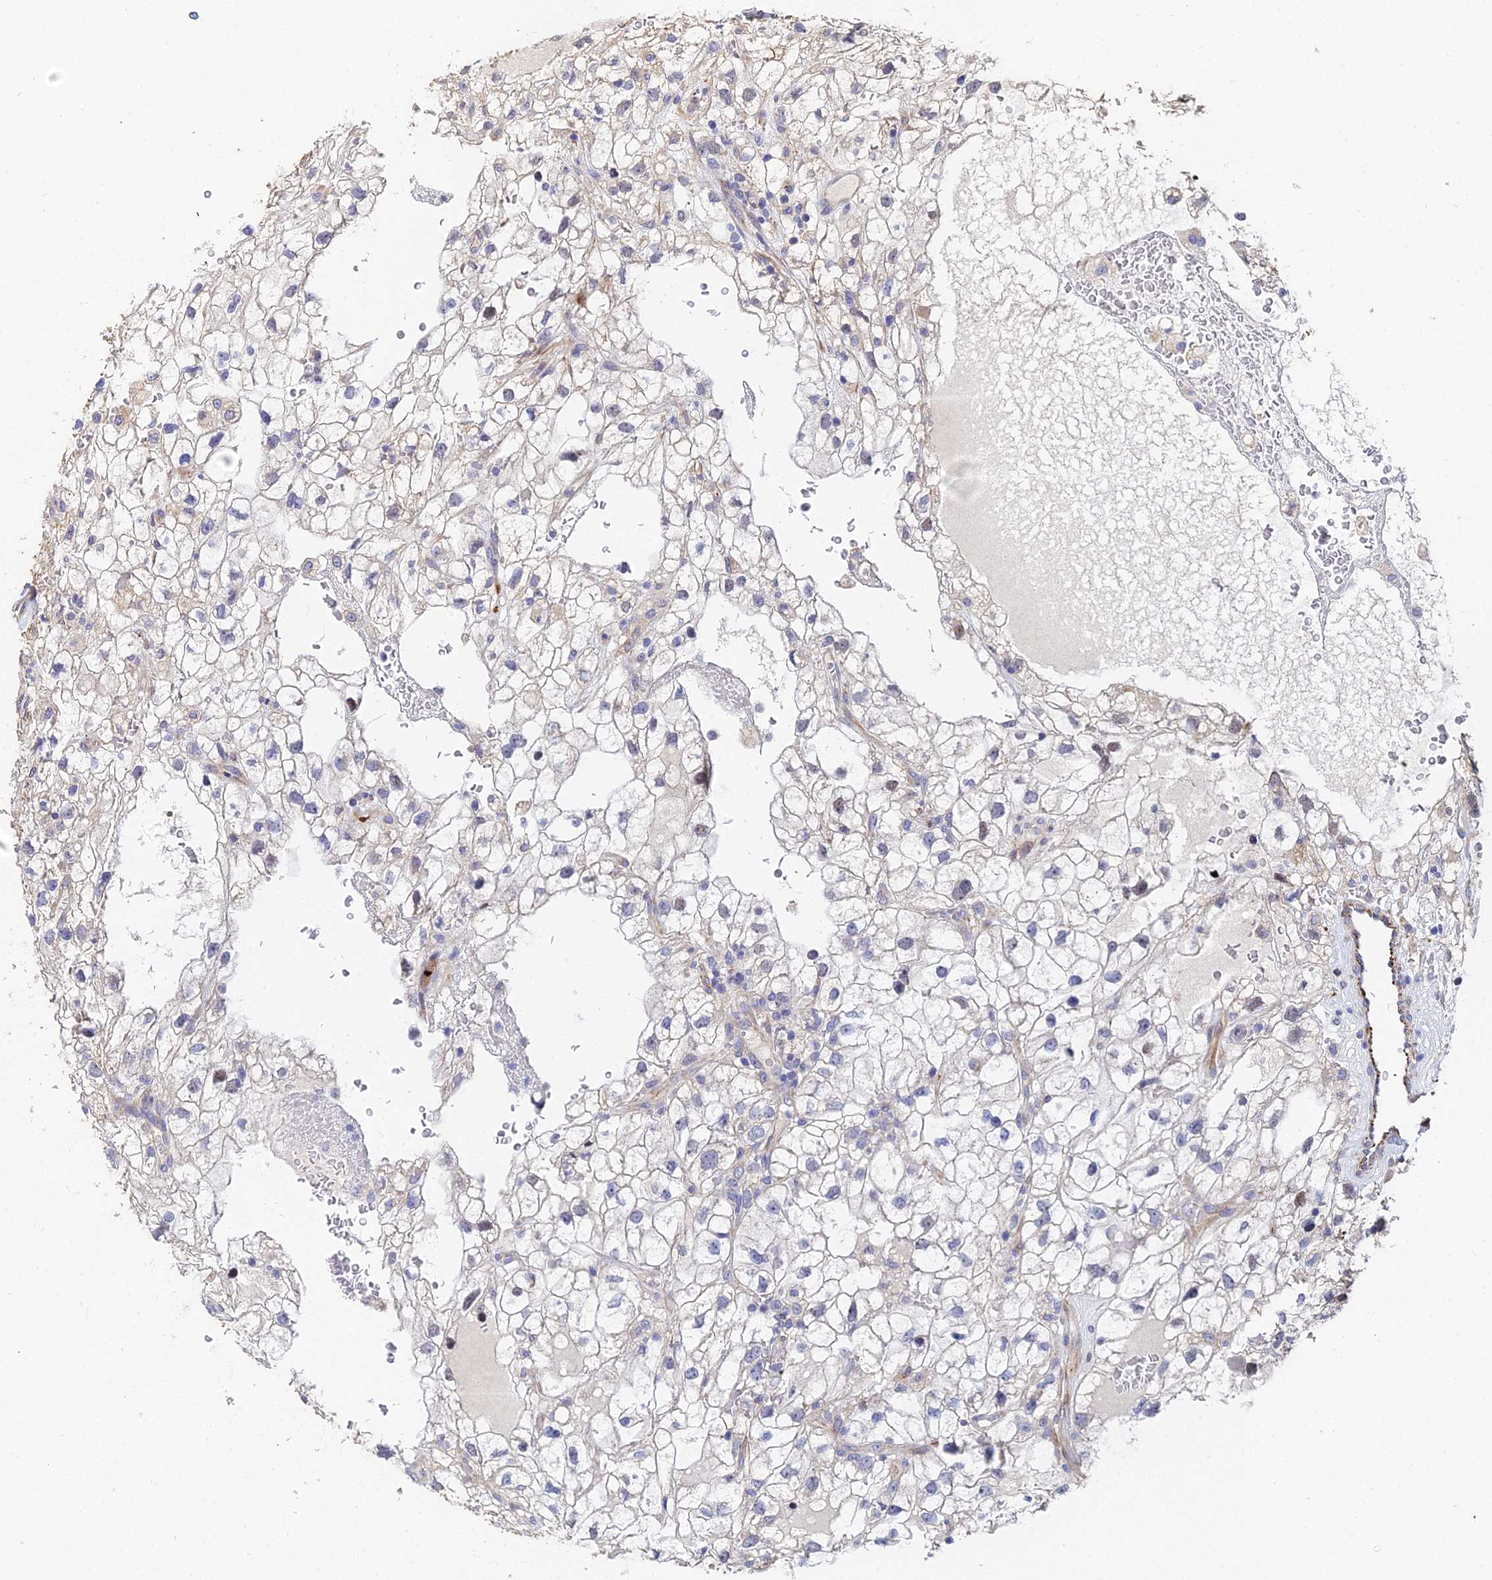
{"staining": {"intensity": "negative", "quantity": "none", "location": "none"}, "tissue": "renal cancer", "cell_type": "Tumor cells", "image_type": "cancer", "snomed": [{"axis": "morphology", "description": "Adenocarcinoma, NOS"}, {"axis": "topography", "description": "Kidney"}], "caption": "Micrograph shows no significant protein expression in tumor cells of renal adenocarcinoma. (DAB (3,3'-diaminobenzidine) IHC with hematoxylin counter stain).", "gene": "ENSG00000268674", "patient": {"sex": "male", "age": 59}}